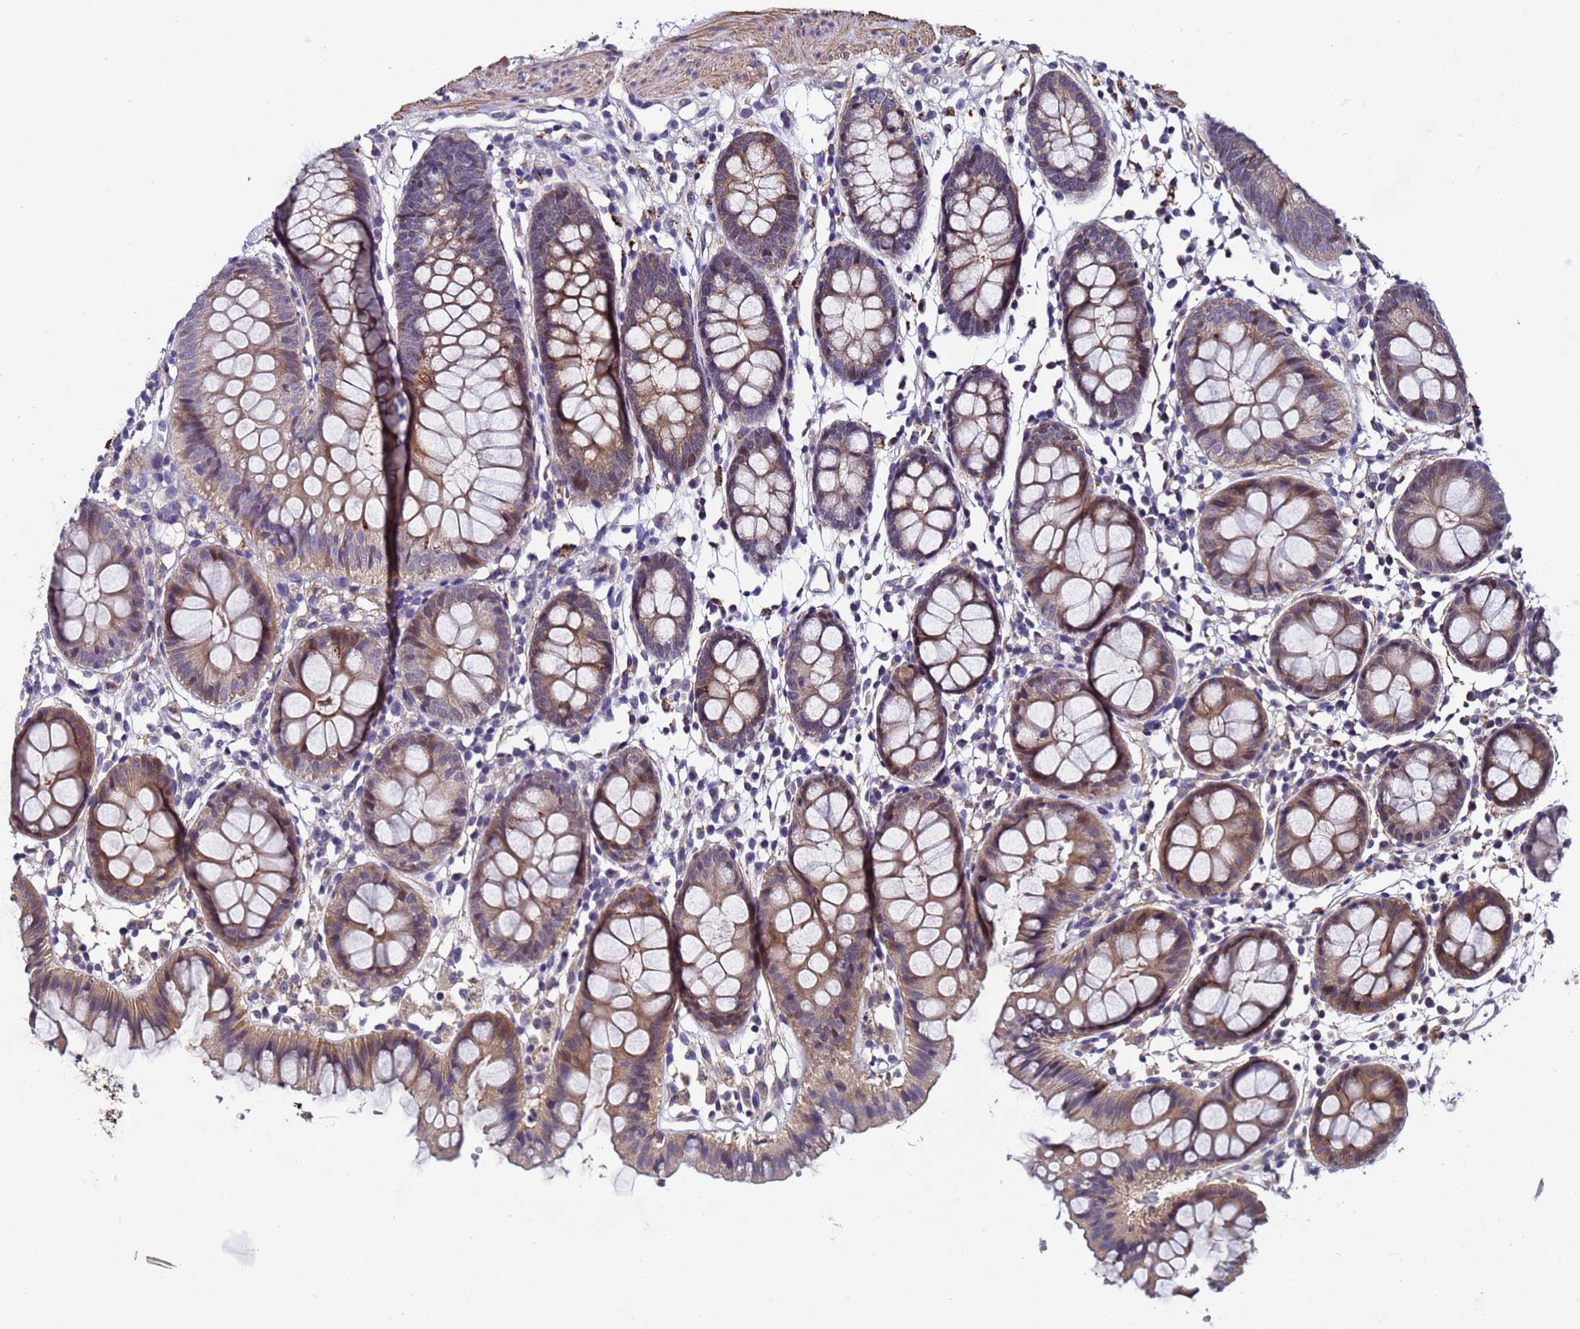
{"staining": {"intensity": "moderate", "quantity": ">75%", "location": "cytoplasmic/membranous"}, "tissue": "colon", "cell_type": "Endothelial cells", "image_type": "normal", "snomed": [{"axis": "morphology", "description": "Normal tissue, NOS"}, {"axis": "topography", "description": "Colon"}], "caption": "Protein staining of benign colon shows moderate cytoplasmic/membranous expression in approximately >75% of endothelial cells.", "gene": "GSTCD", "patient": {"sex": "female", "age": 84}}